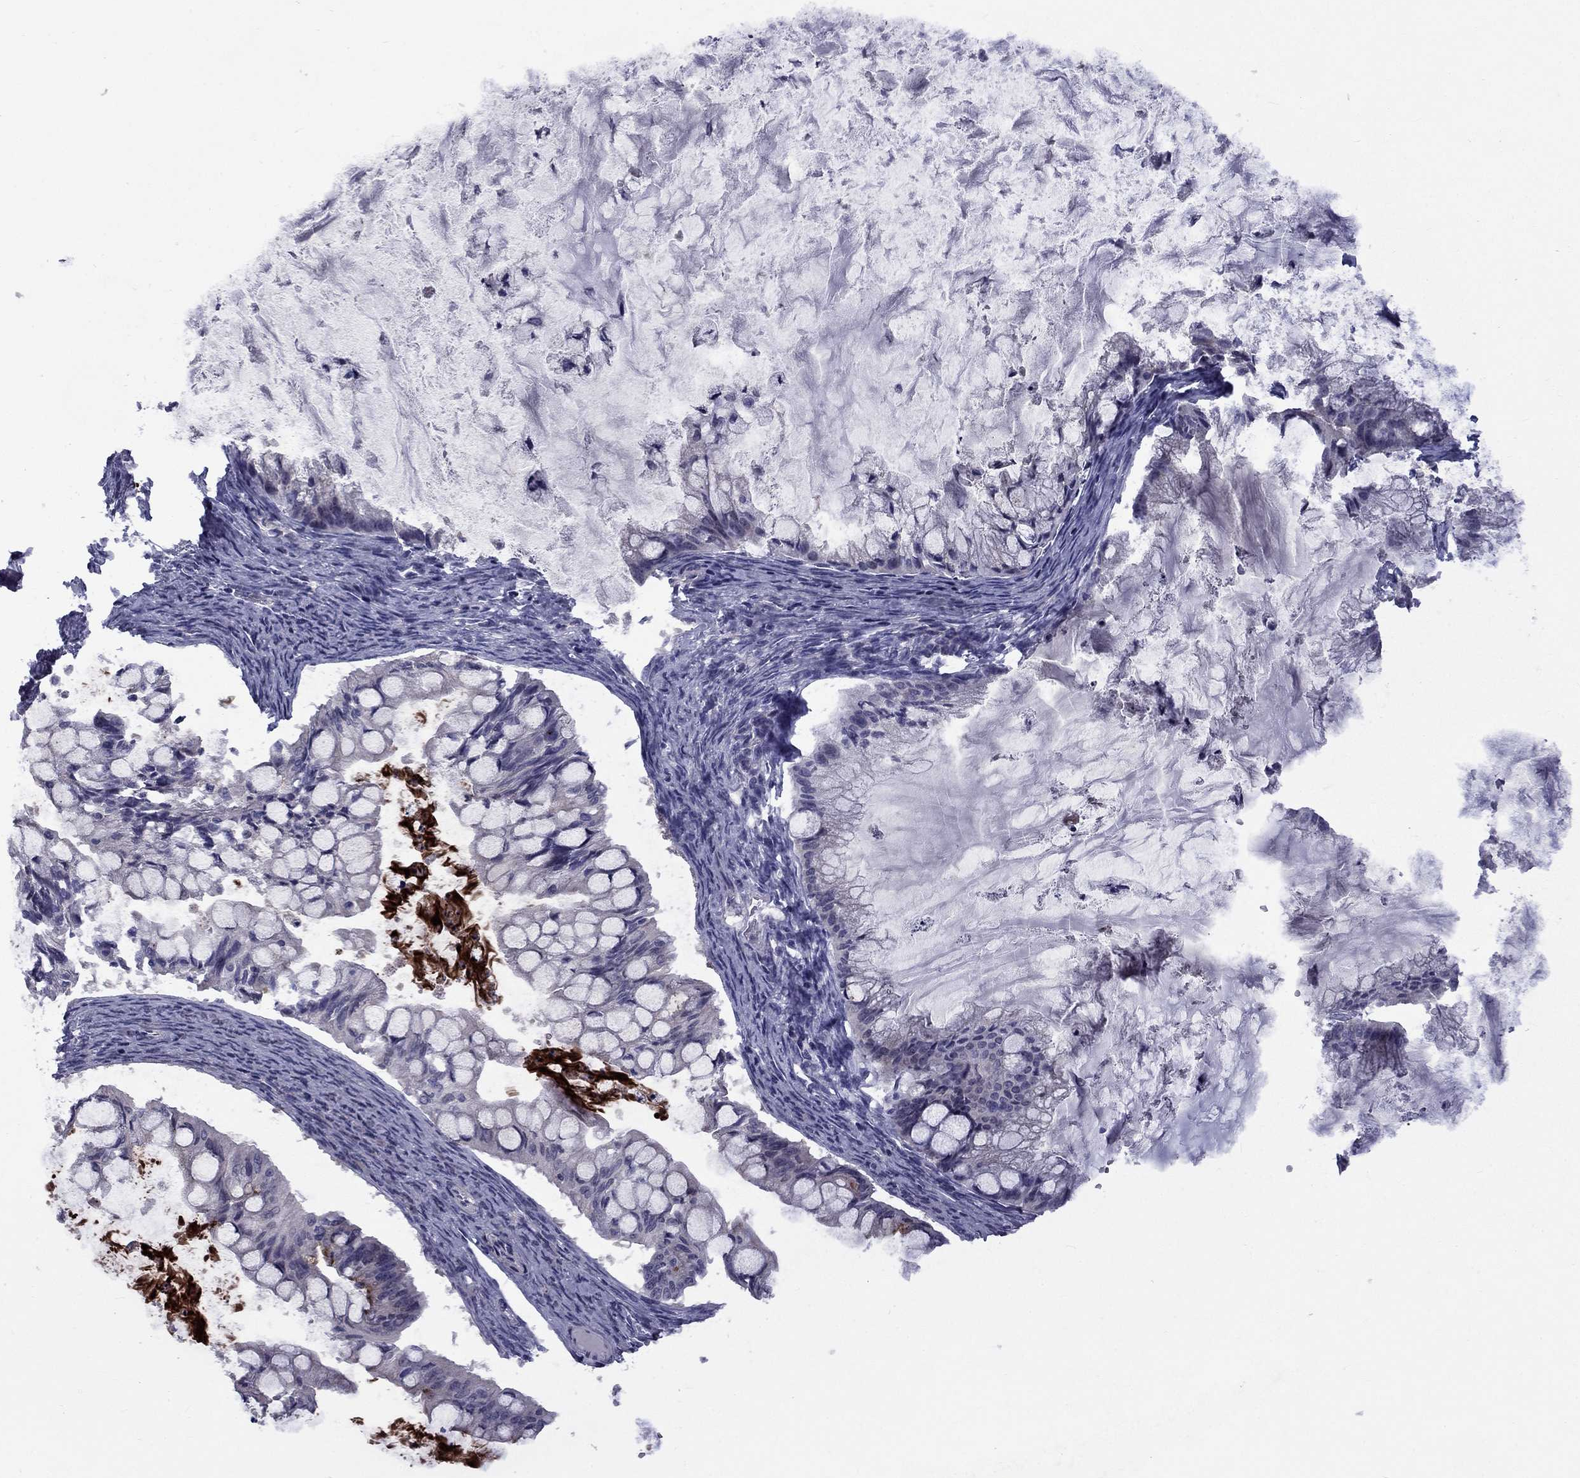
{"staining": {"intensity": "negative", "quantity": "none", "location": "none"}, "tissue": "ovarian cancer", "cell_type": "Tumor cells", "image_type": "cancer", "snomed": [{"axis": "morphology", "description": "Cystadenocarcinoma, mucinous, NOS"}, {"axis": "topography", "description": "Ovary"}], "caption": "Immunohistochemistry (IHC) of ovarian cancer (mucinous cystadenocarcinoma) reveals no staining in tumor cells. (DAB IHC, high magnification).", "gene": "SNTA1", "patient": {"sex": "female", "age": 57}}